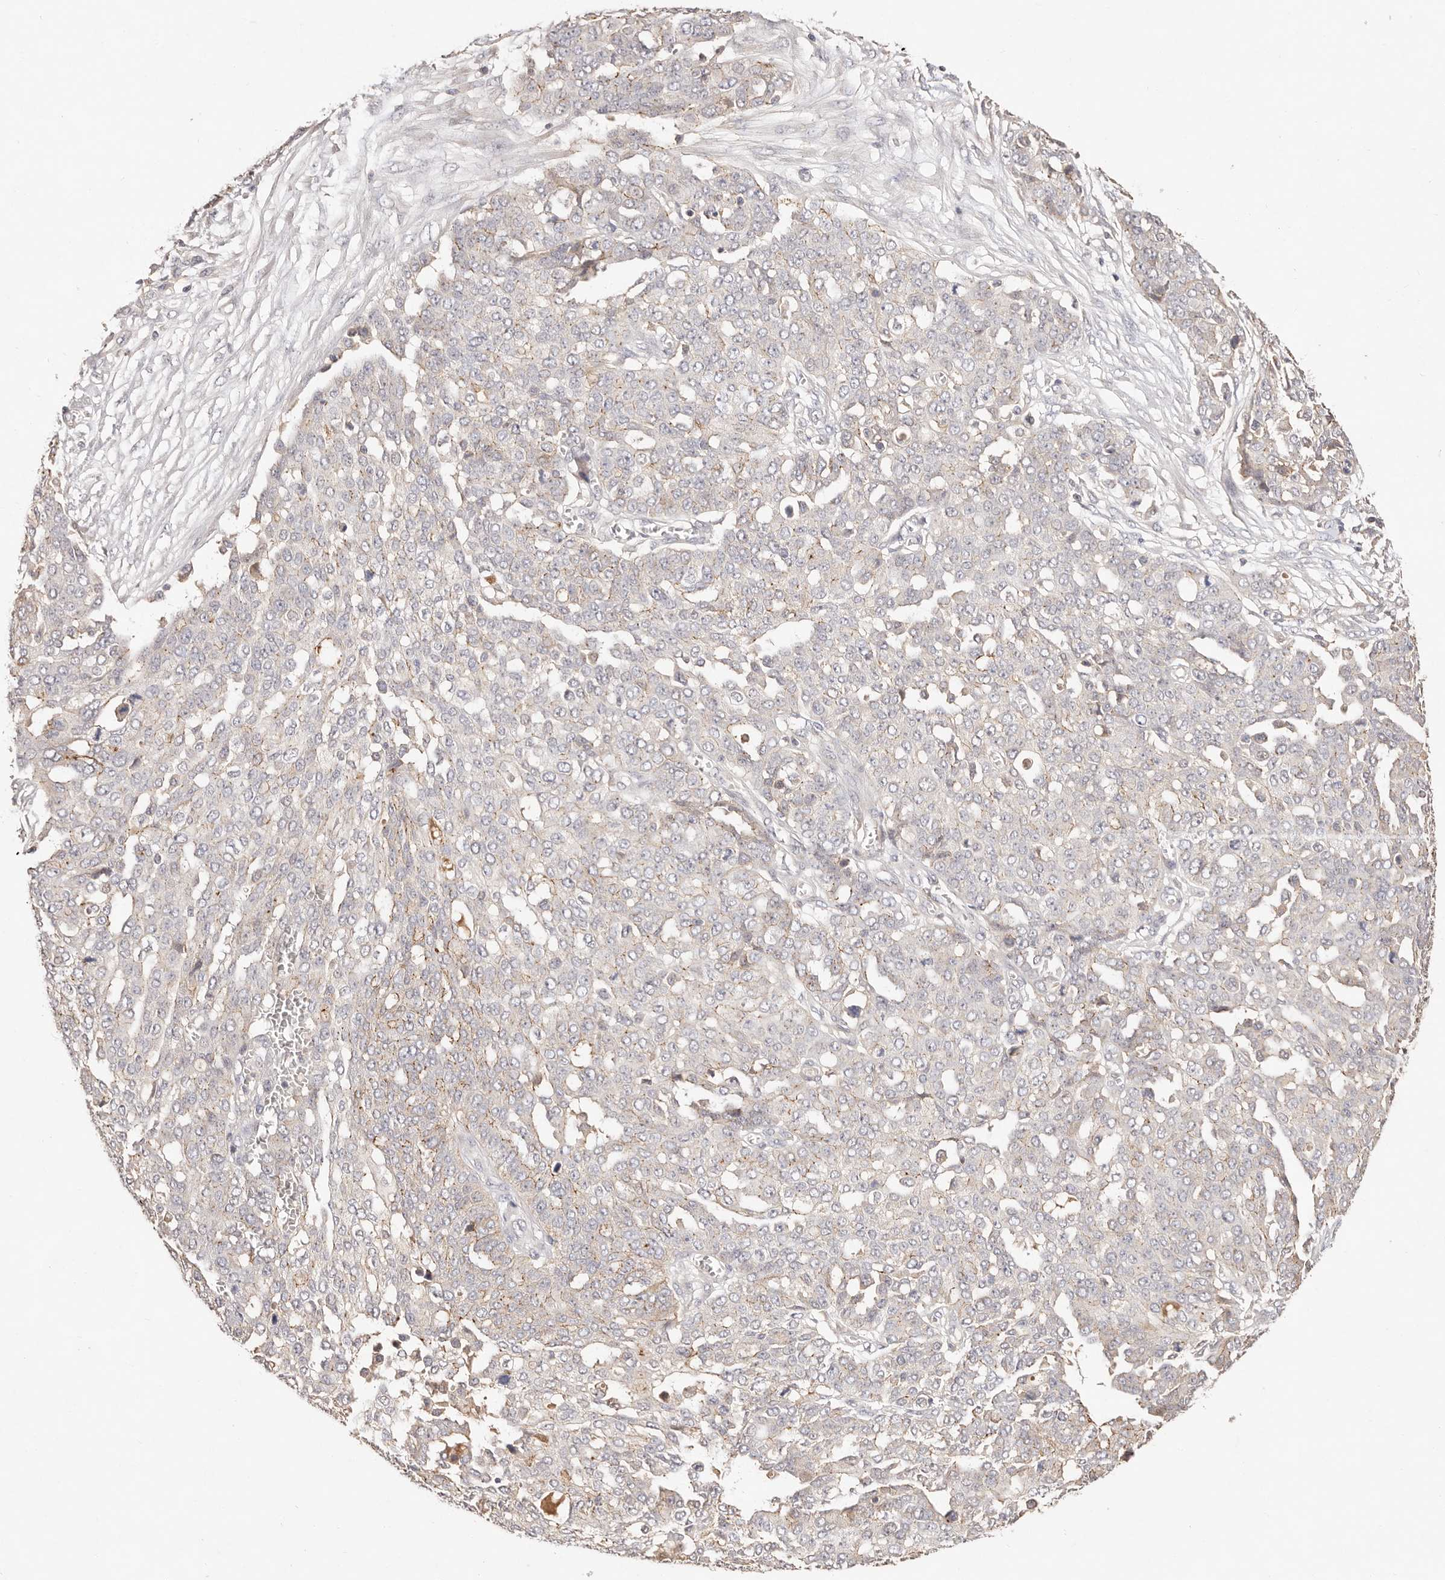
{"staining": {"intensity": "negative", "quantity": "none", "location": "none"}, "tissue": "ovarian cancer", "cell_type": "Tumor cells", "image_type": "cancer", "snomed": [{"axis": "morphology", "description": "Cystadenocarcinoma, serous, NOS"}, {"axis": "topography", "description": "Soft tissue"}, {"axis": "topography", "description": "Ovary"}], "caption": "This is an IHC histopathology image of serous cystadenocarcinoma (ovarian). There is no positivity in tumor cells.", "gene": "CXADR", "patient": {"sex": "female", "age": 57}}